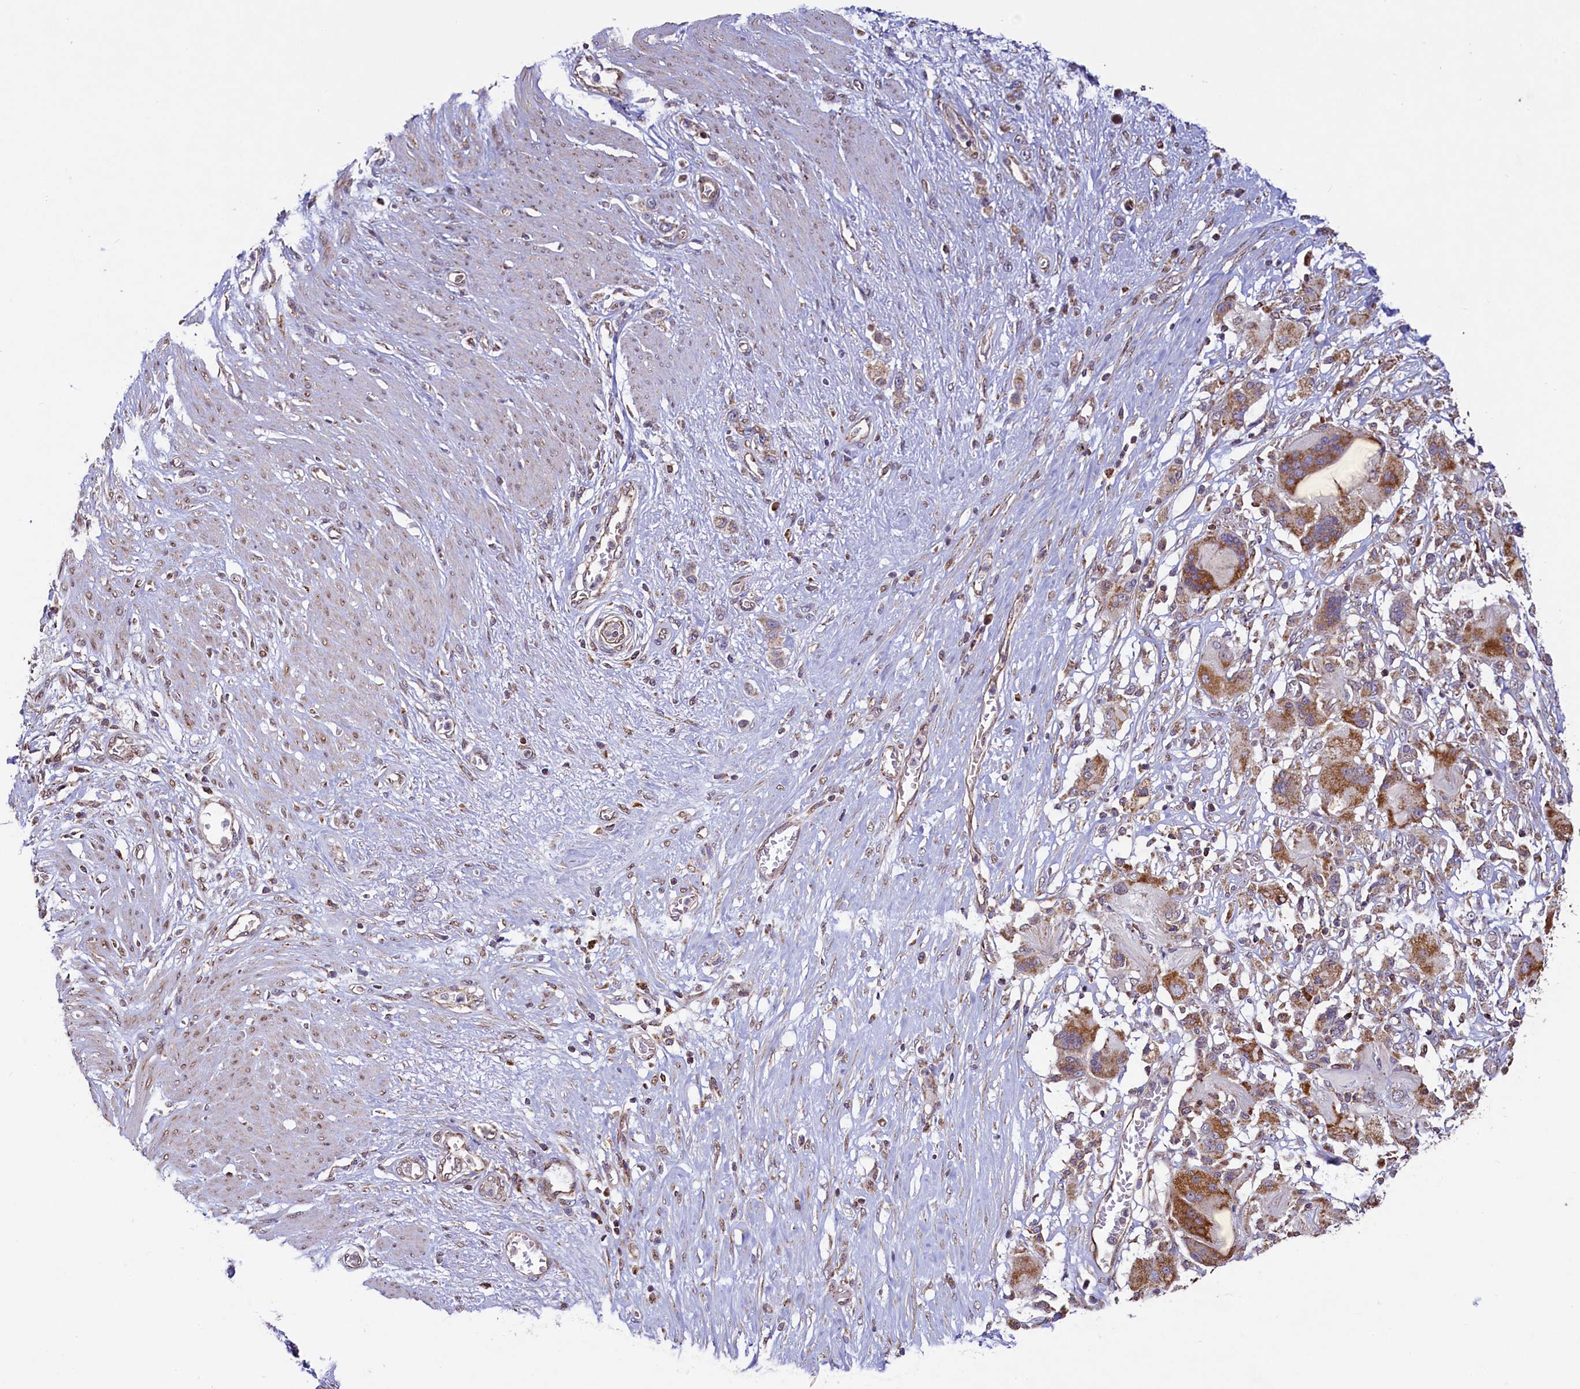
{"staining": {"intensity": "moderate", "quantity": ">75%", "location": "cytoplasmic/membranous"}, "tissue": "stomach cancer", "cell_type": "Tumor cells", "image_type": "cancer", "snomed": [{"axis": "morphology", "description": "Adenocarcinoma, NOS"}, {"axis": "morphology", "description": "Adenocarcinoma, High grade"}, {"axis": "topography", "description": "Stomach, upper"}, {"axis": "topography", "description": "Stomach, lower"}], "caption": "Moderate cytoplasmic/membranous expression for a protein is identified in about >75% of tumor cells of stomach cancer (adenocarcinoma (high-grade)) using immunohistochemistry.", "gene": "ZNF577", "patient": {"sex": "female", "age": 65}}